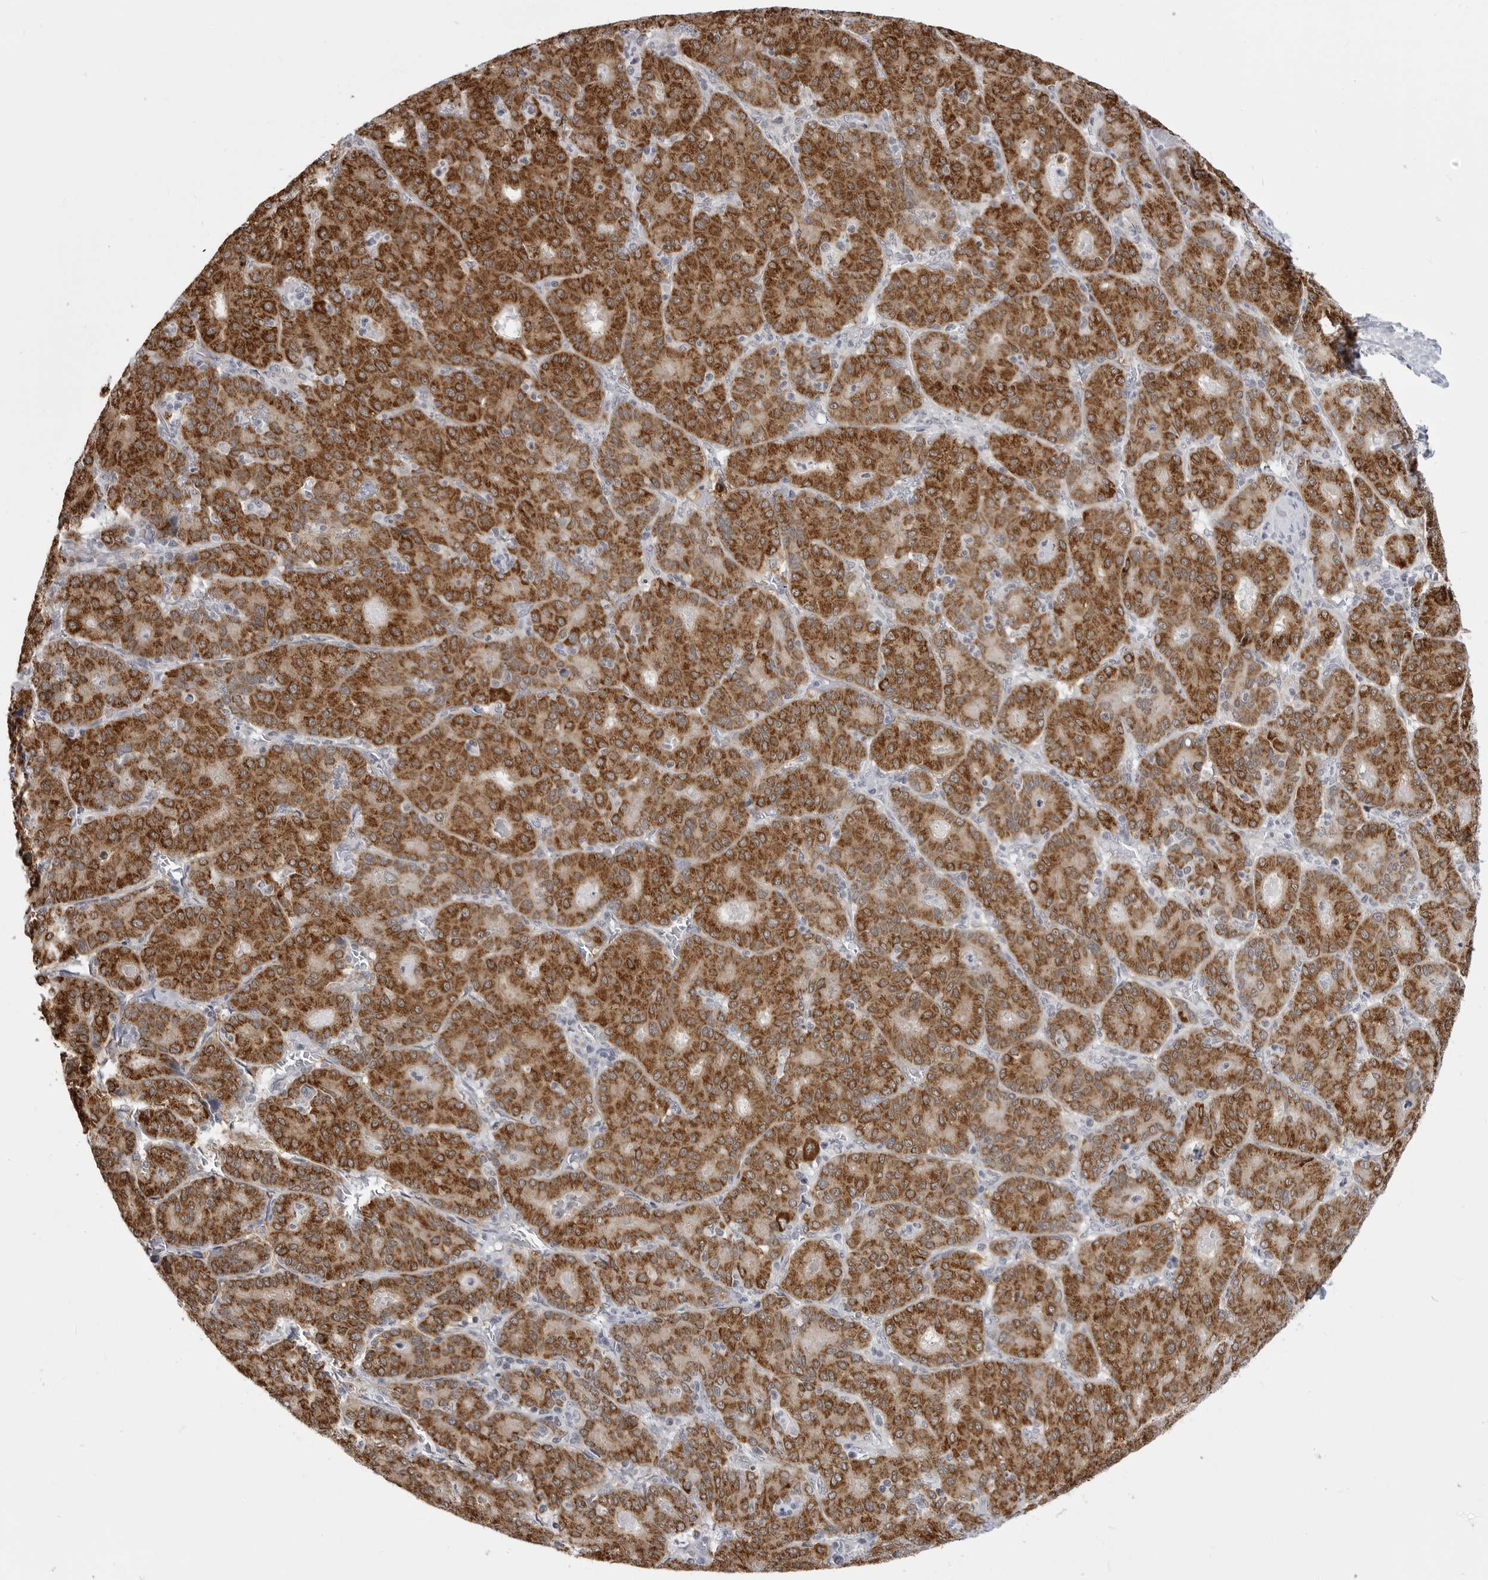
{"staining": {"intensity": "strong", "quantity": ">75%", "location": "cytoplasmic/membranous"}, "tissue": "liver cancer", "cell_type": "Tumor cells", "image_type": "cancer", "snomed": [{"axis": "morphology", "description": "Carcinoma, Hepatocellular, NOS"}, {"axis": "topography", "description": "Liver"}], "caption": "Hepatocellular carcinoma (liver) stained with DAB IHC demonstrates high levels of strong cytoplasmic/membranous positivity in approximately >75% of tumor cells.", "gene": "FH", "patient": {"sex": "male", "age": 65}}